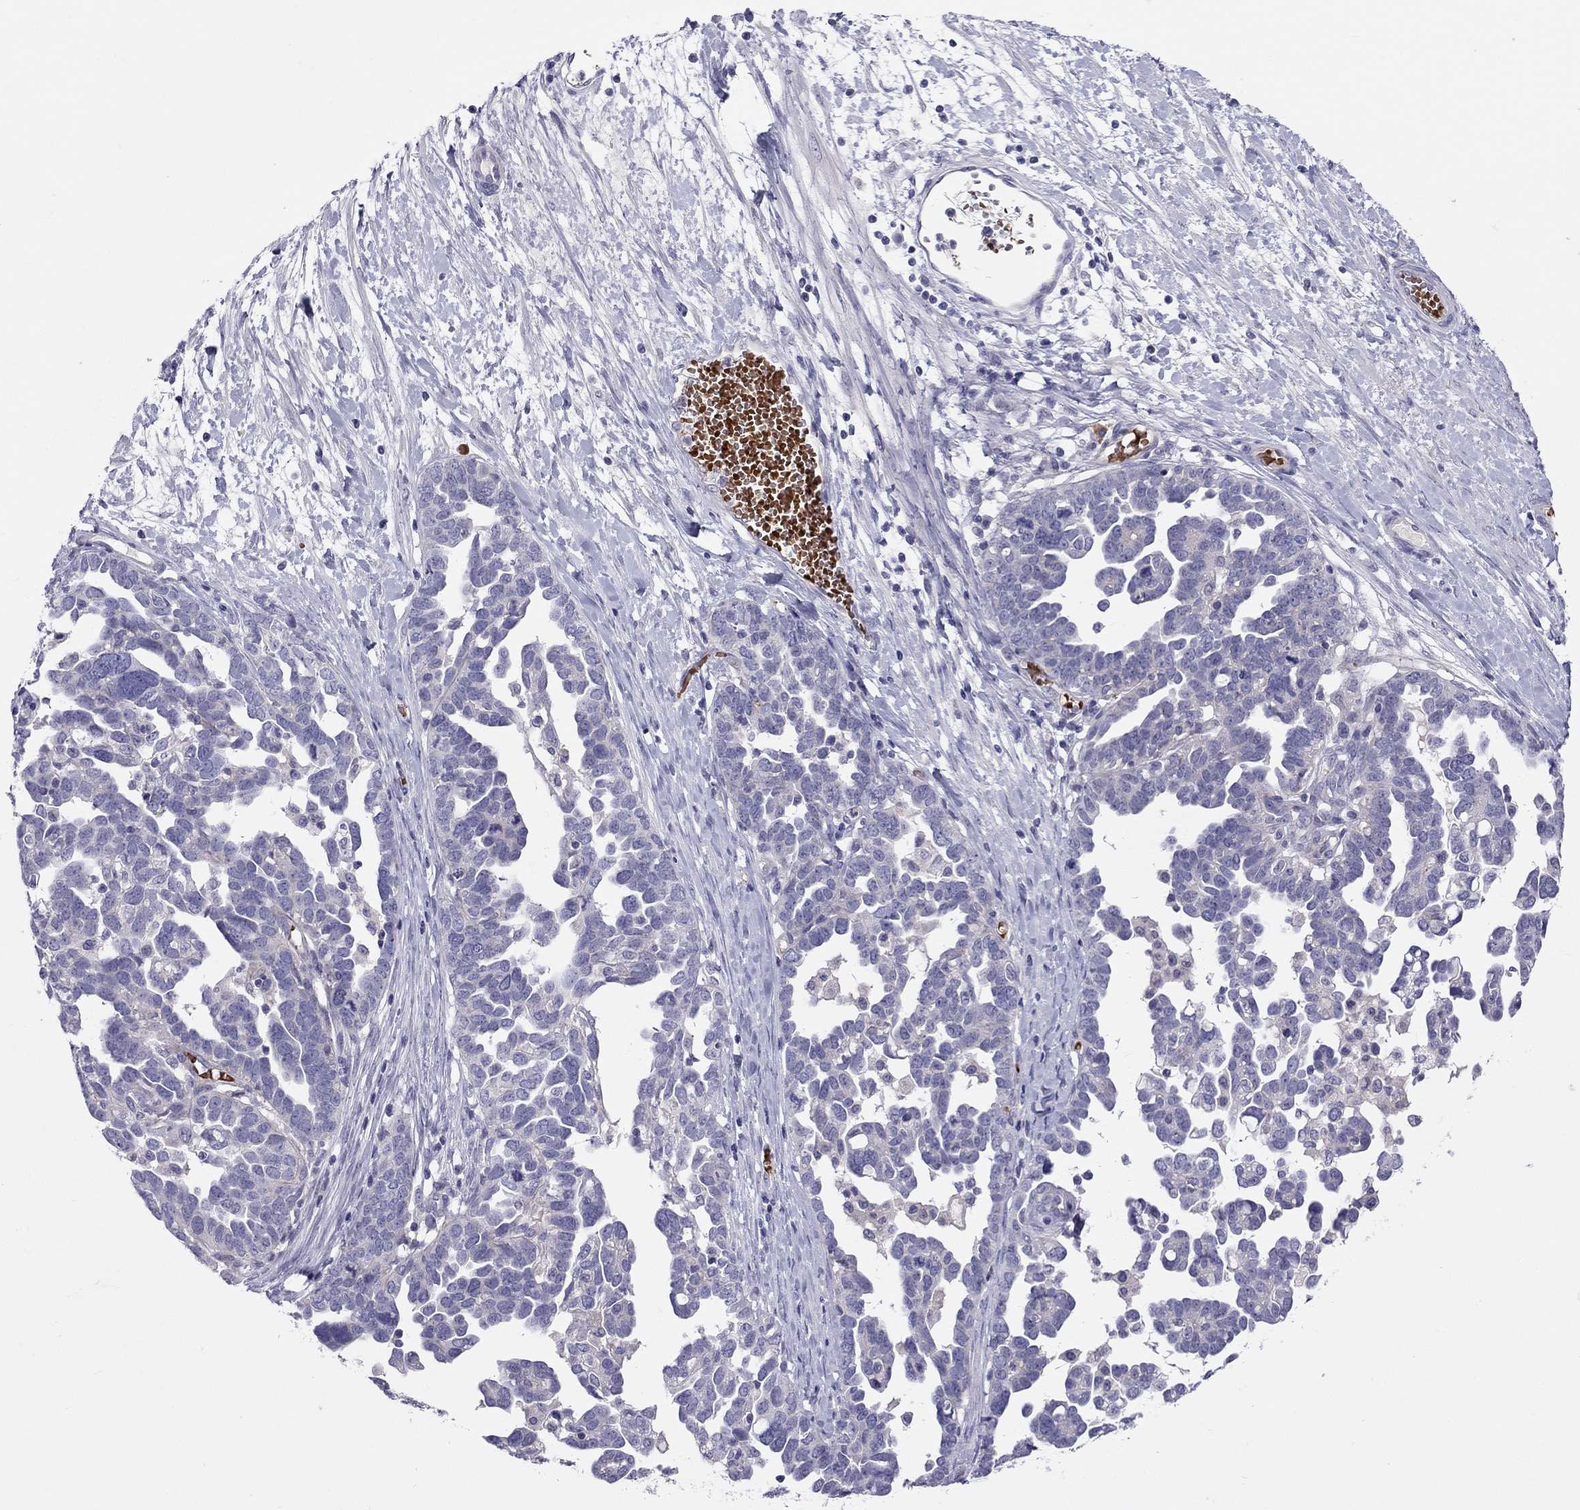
{"staining": {"intensity": "negative", "quantity": "none", "location": "none"}, "tissue": "ovarian cancer", "cell_type": "Tumor cells", "image_type": "cancer", "snomed": [{"axis": "morphology", "description": "Cystadenocarcinoma, serous, NOS"}, {"axis": "topography", "description": "Ovary"}], "caption": "Tumor cells show no significant protein staining in serous cystadenocarcinoma (ovarian).", "gene": "FRMD1", "patient": {"sex": "female", "age": 54}}